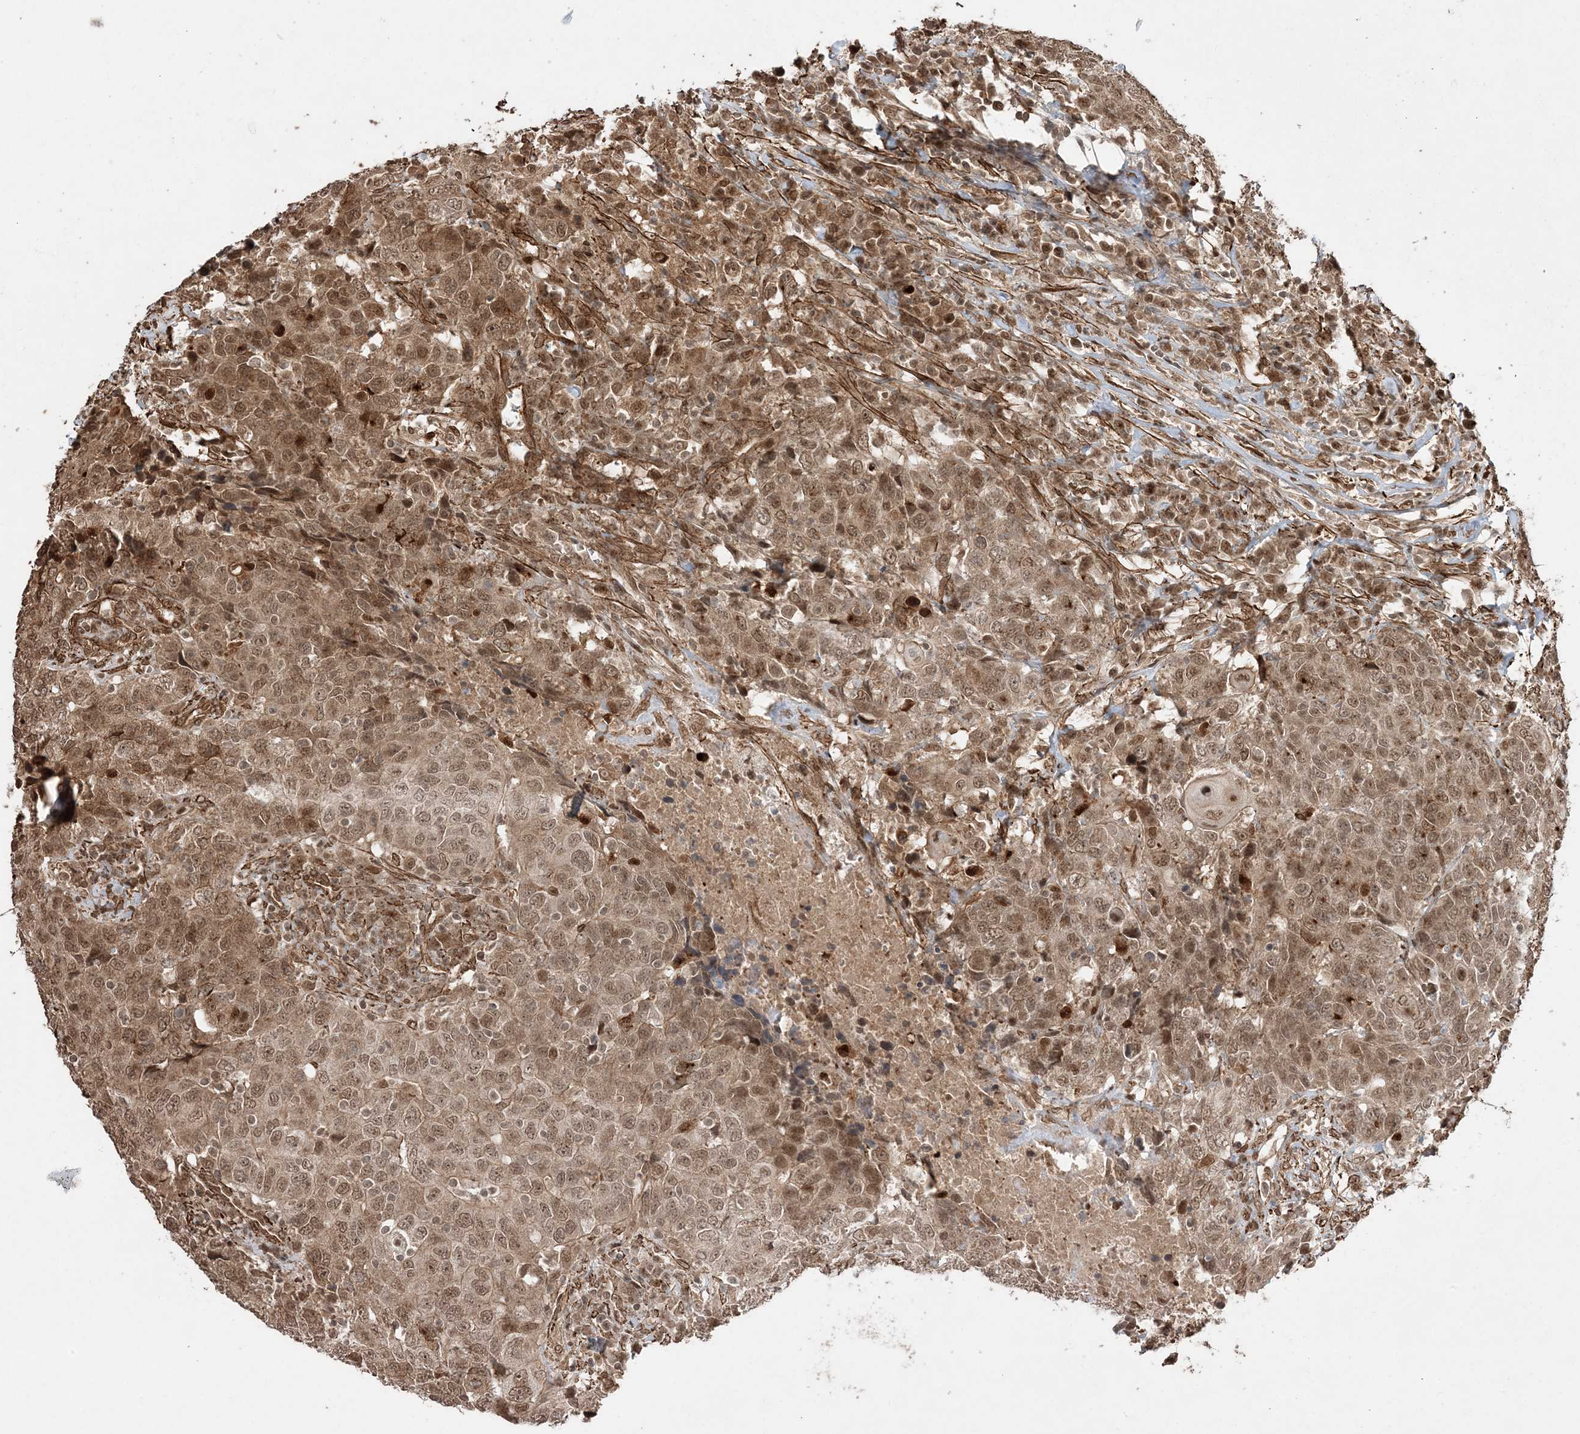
{"staining": {"intensity": "moderate", "quantity": ">75%", "location": "cytoplasmic/membranous,nuclear"}, "tissue": "head and neck cancer", "cell_type": "Tumor cells", "image_type": "cancer", "snomed": [{"axis": "morphology", "description": "Squamous cell carcinoma, NOS"}, {"axis": "topography", "description": "Head-Neck"}], "caption": "Protein expression analysis of human head and neck cancer reveals moderate cytoplasmic/membranous and nuclear staining in about >75% of tumor cells.", "gene": "ETAA1", "patient": {"sex": "male", "age": 66}}